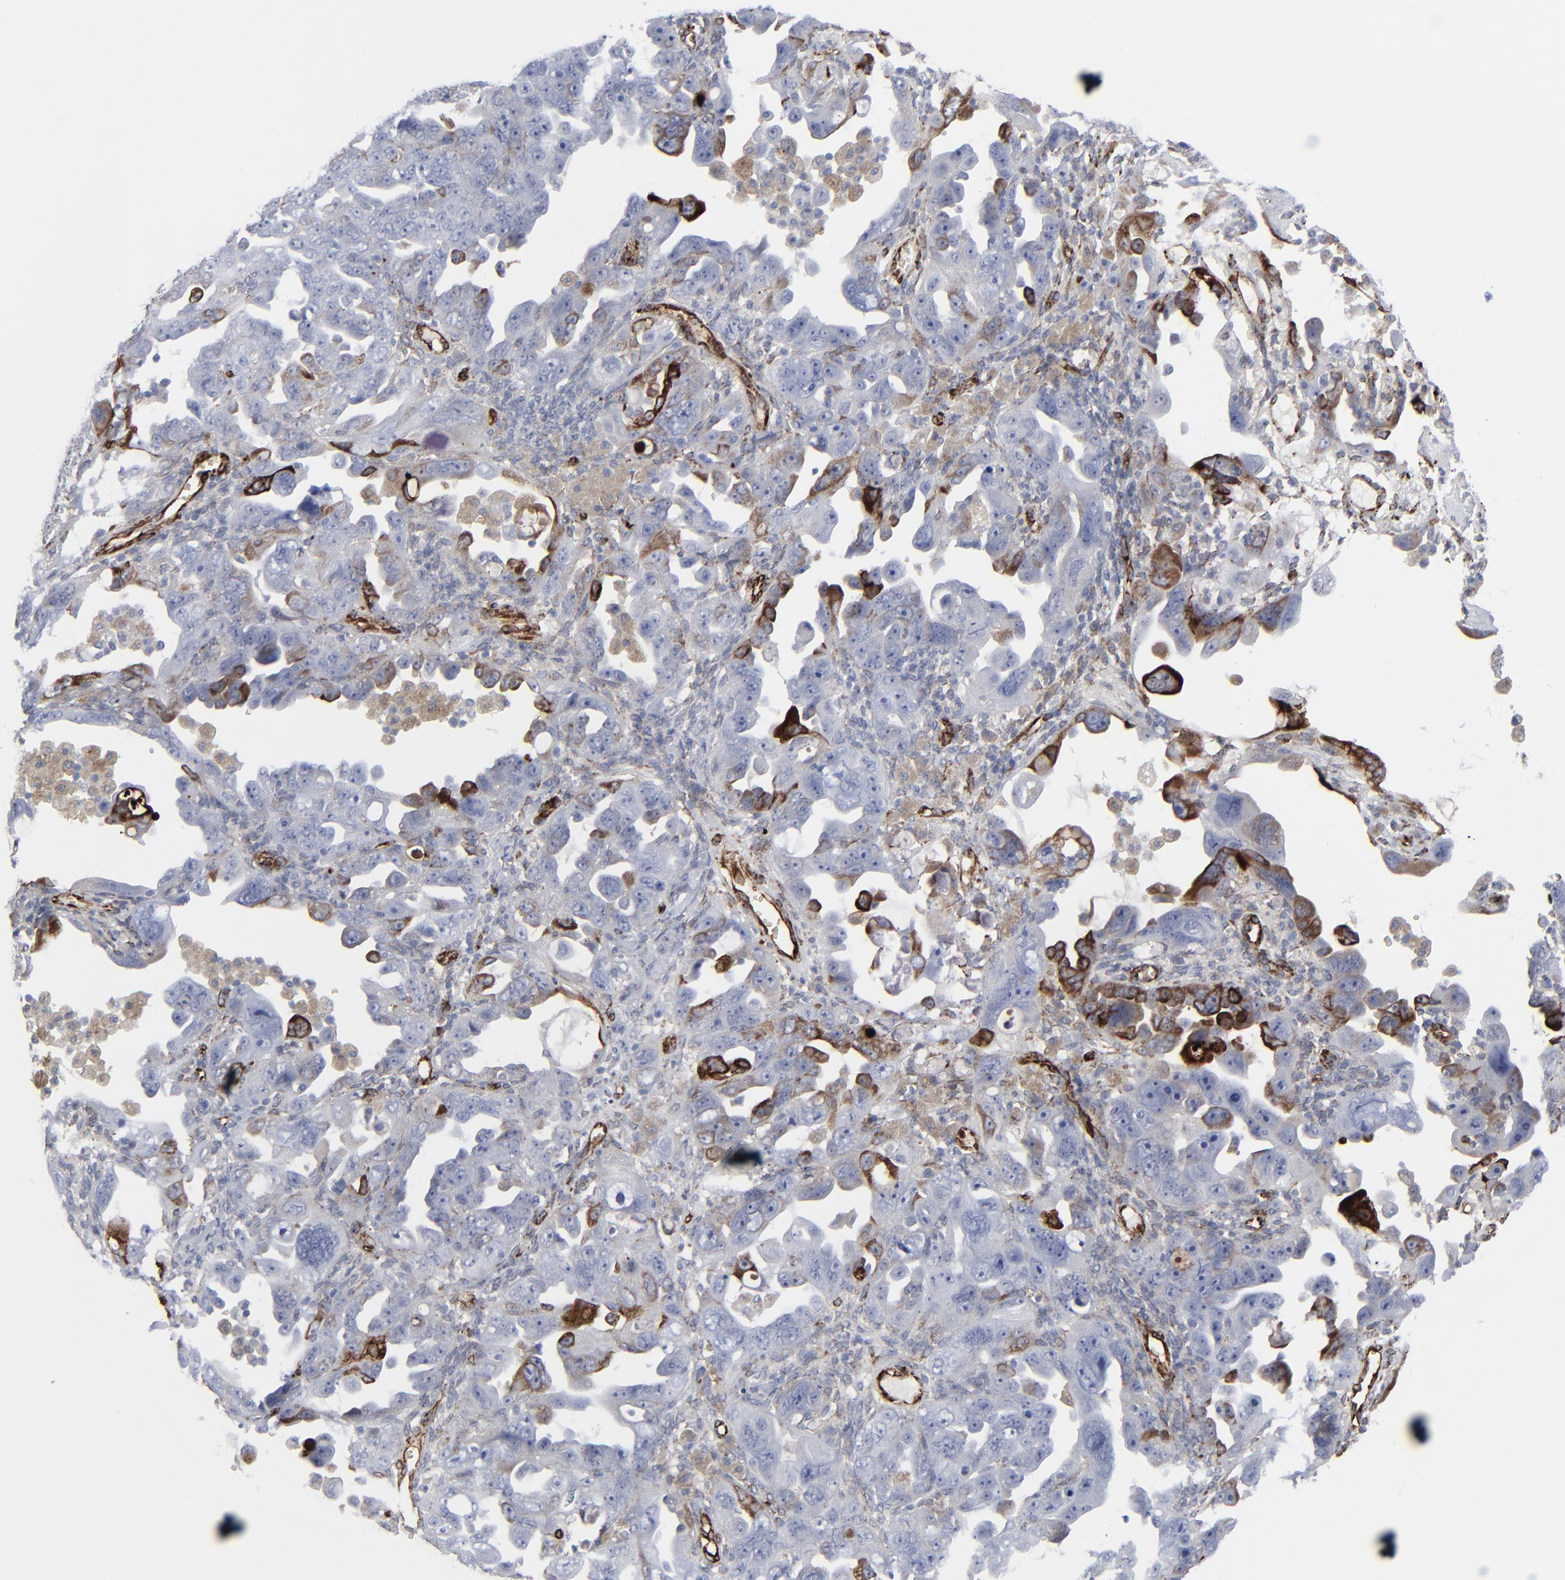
{"staining": {"intensity": "negative", "quantity": "none", "location": "none"}, "tissue": "ovarian cancer", "cell_type": "Tumor cells", "image_type": "cancer", "snomed": [{"axis": "morphology", "description": "Cystadenocarcinoma, serous, NOS"}, {"axis": "topography", "description": "Ovary"}], "caption": "Ovarian cancer stained for a protein using IHC exhibits no positivity tumor cells.", "gene": "SPARC", "patient": {"sex": "female", "age": 66}}